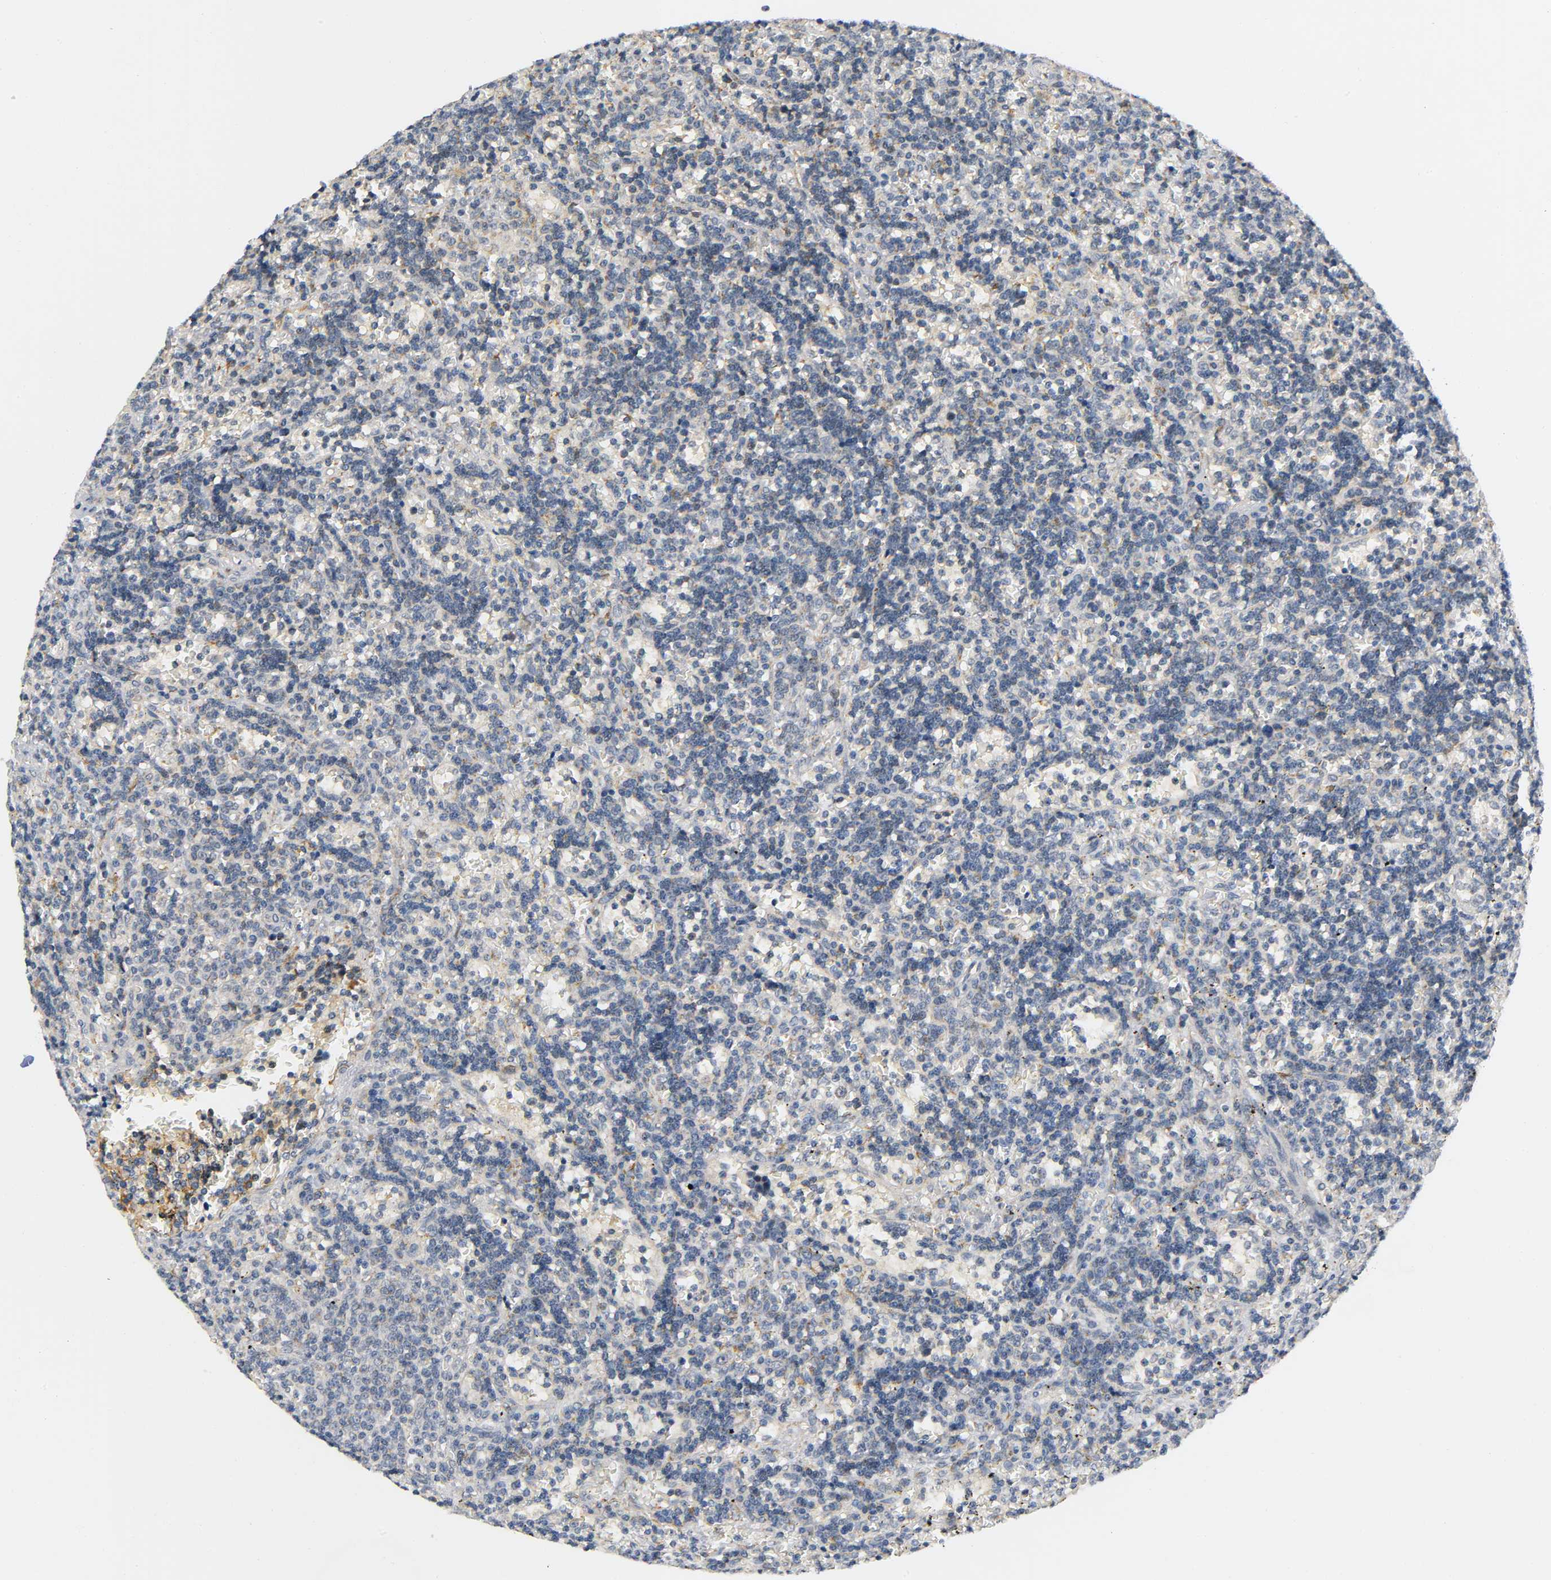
{"staining": {"intensity": "weak", "quantity": "25%-75%", "location": "cytoplasmic/membranous"}, "tissue": "lymphoma", "cell_type": "Tumor cells", "image_type": "cancer", "snomed": [{"axis": "morphology", "description": "Malignant lymphoma, non-Hodgkin's type, Low grade"}, {"axis": "topography", "description": "Spleen"}], "caption": "Immunohistochemistry (IHC) staining of lymphoma, which exhibits low levels of weak cytoplasmic/membranous positivity in approximately 25%-75% of tumor cells indicating weak cytoplasmic/membranous protein expression. The staining was performed using DAB (3,3'-diaminobenzidine) (brown) for protein detection and nuclei were counterstained in hematoxylin (blue).", "gene": "NRP1", "patient": {"sex": "male", "age": 60}}